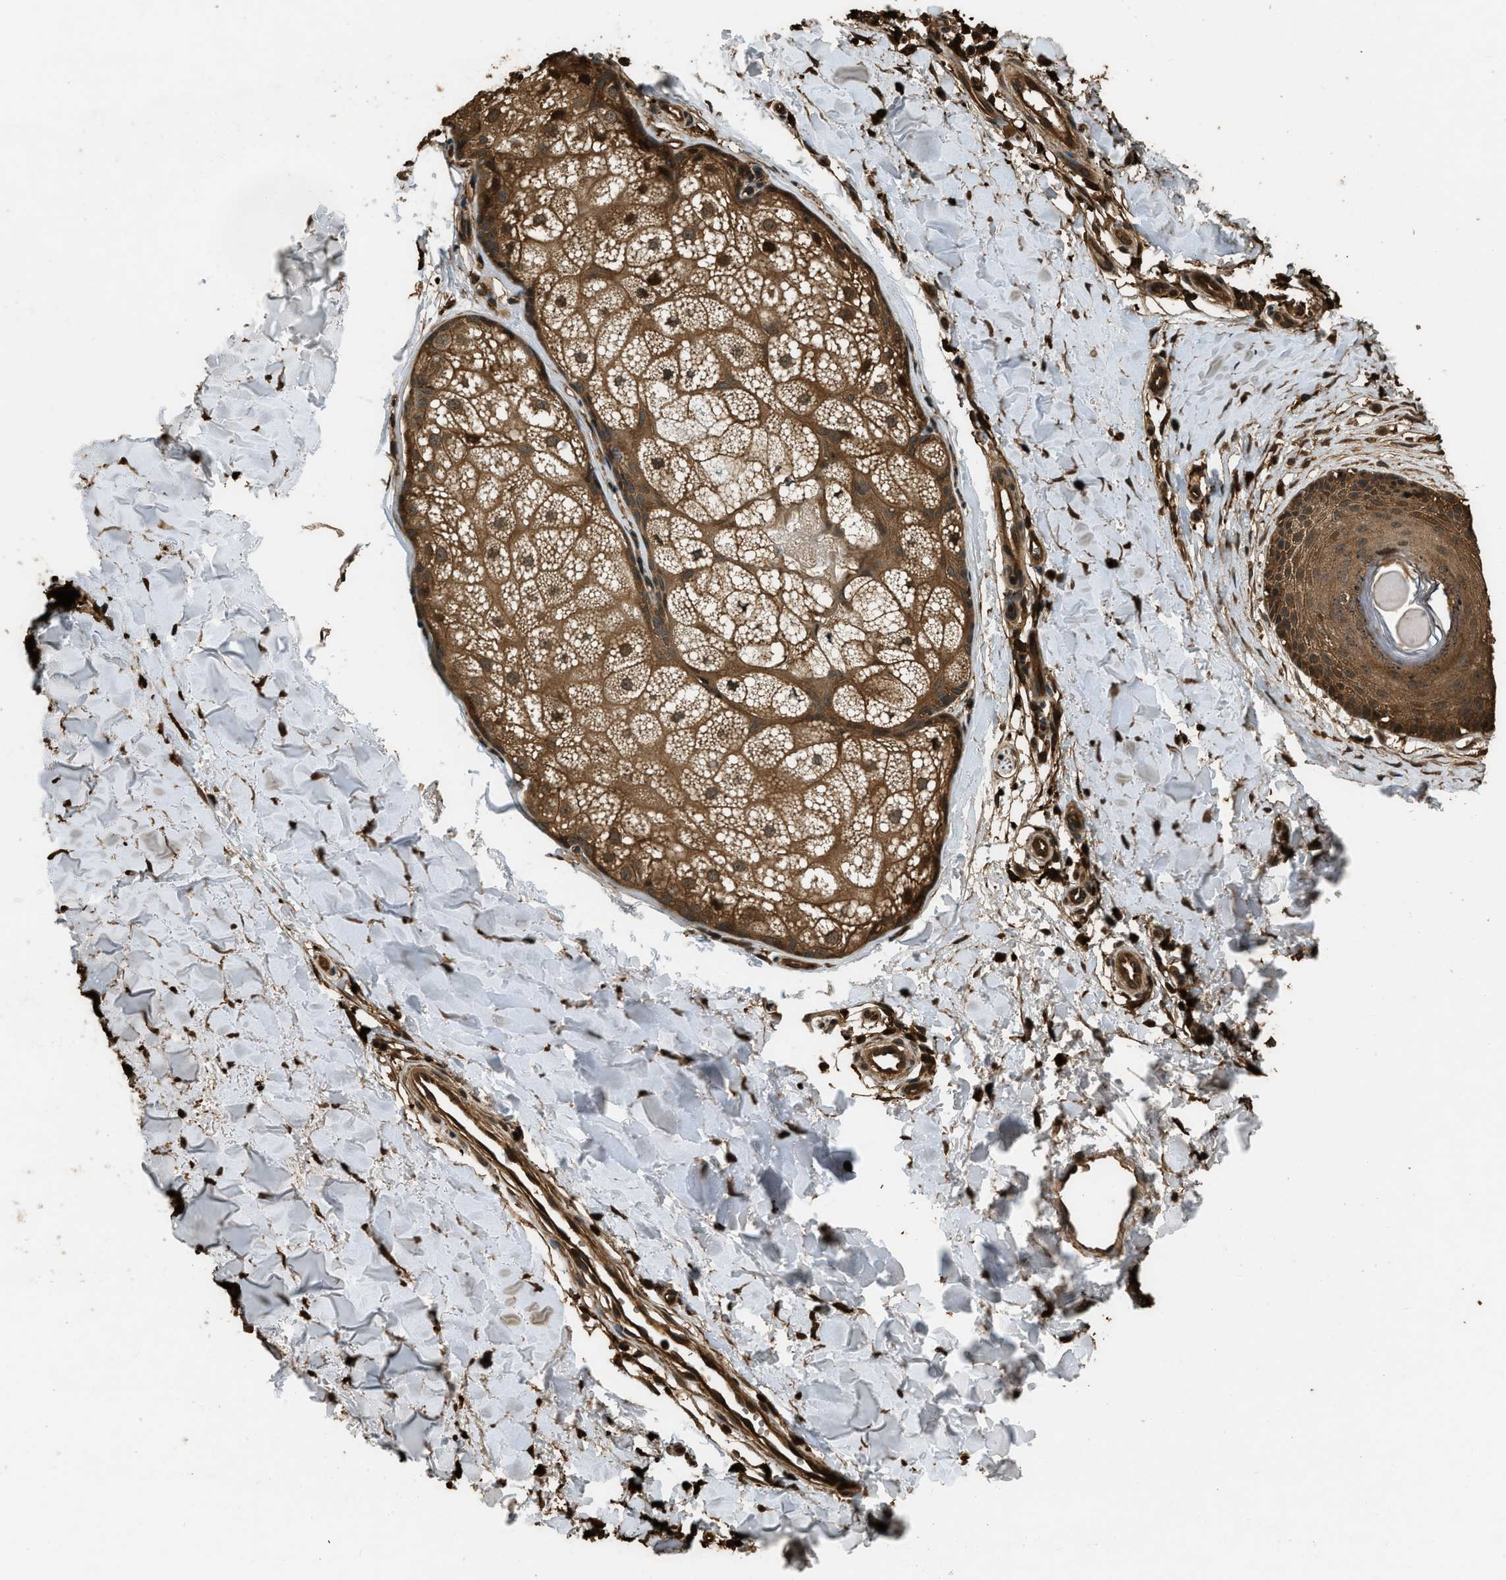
{"staining": {"intensity": "strong", "quantity": ">75%", "location": "cytoplasmic/membranous,nuclear"}, "tissue": "skin", "cell_type": "Fibroblasts", "image_type": "normal", "snomed": [{"axis": "morphology", "description": "Normal tissue, NOS"}, {"axis": "morphology", "description": "Malignant melanoma, Metastatic site"}, {"axis": "topography", "description": "Skin"}], "caption": "An immunohistochemistry photomicrograph of benign tissue is shown. Protein staining in brown labels strong cytoplasmic/membranous,nuclear positivity in skin within fibroblasts.", "gene": "RAP2A", "patient": {"sex": "male", "age": 41}}